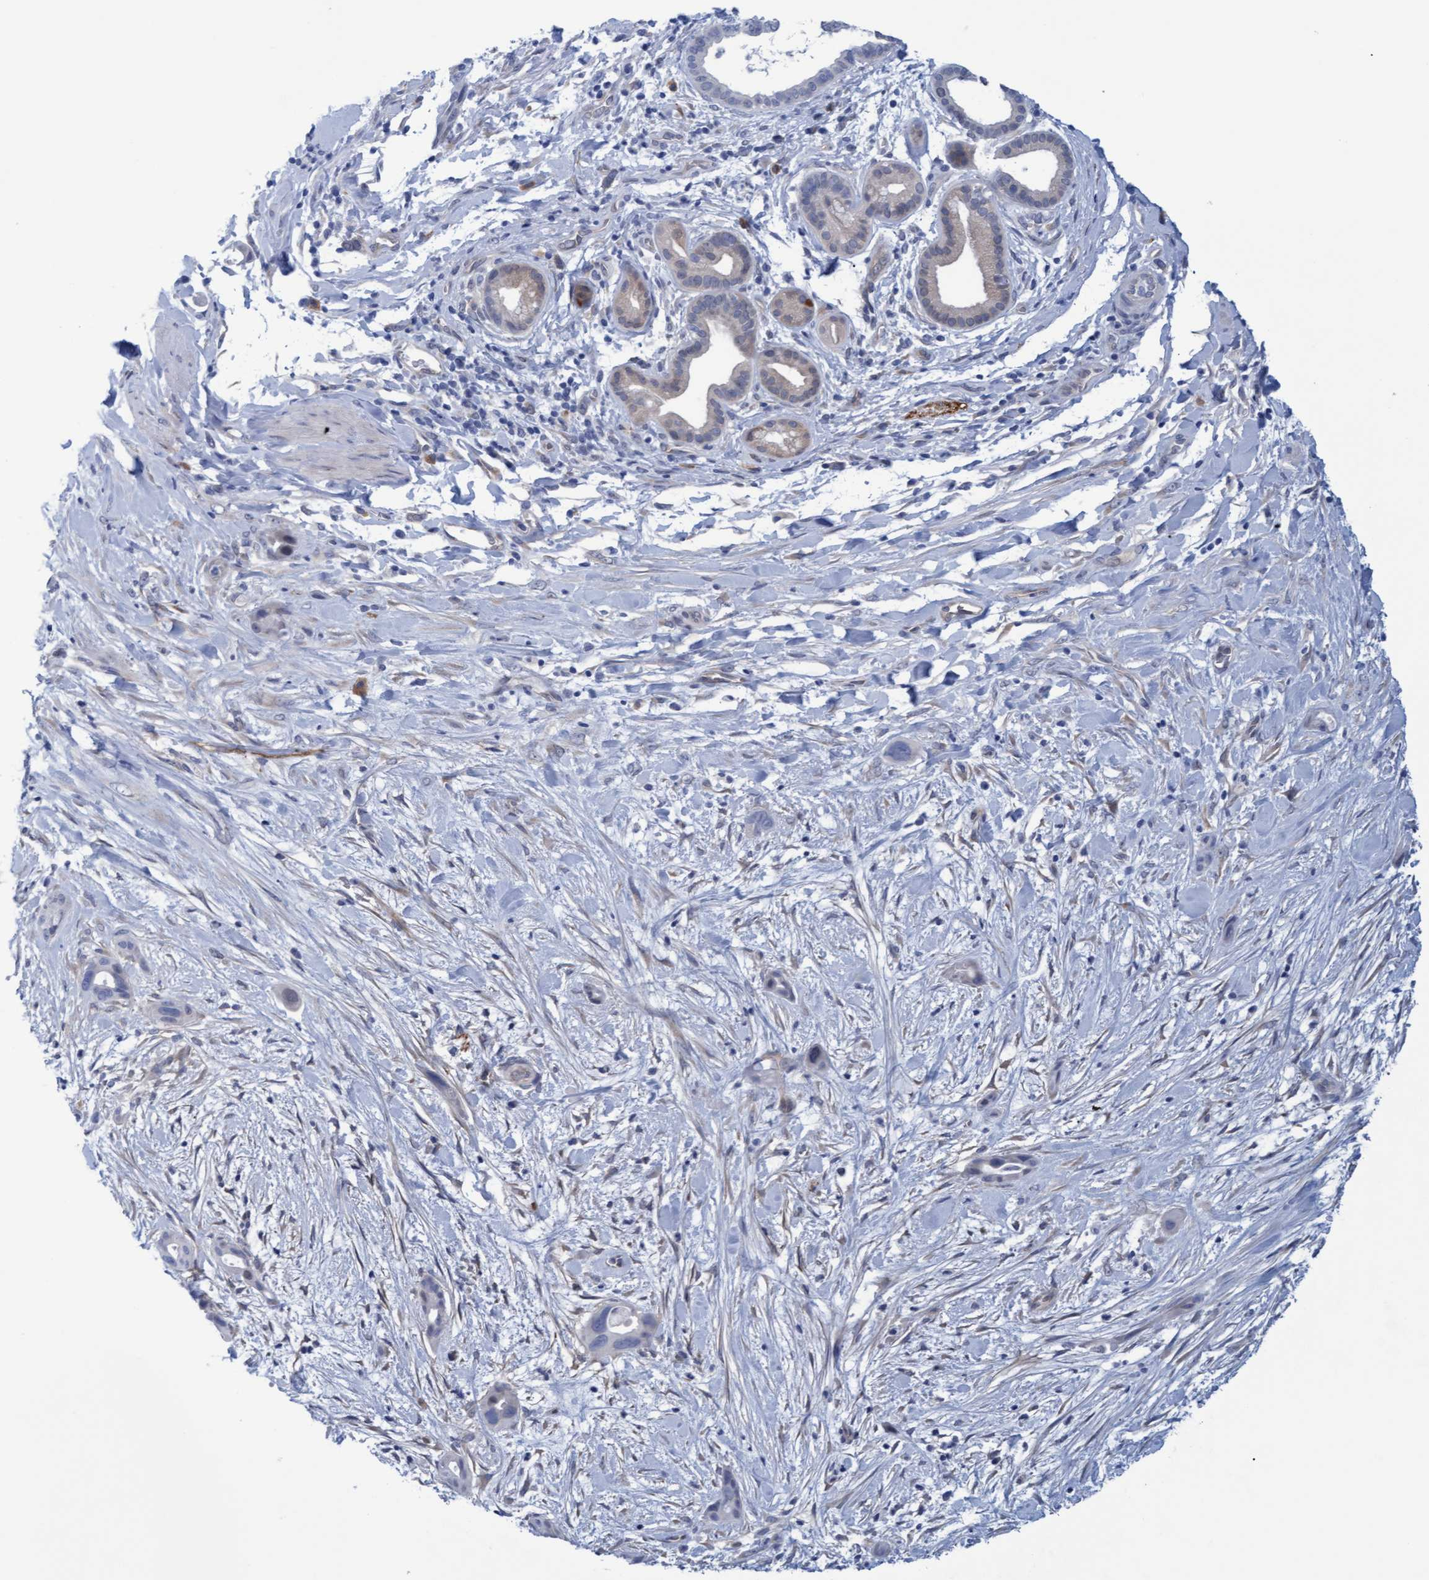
{"staining": {"intensity": "negative", "quantity": "none", "location": "none"}, "tissue": "pancreatic cancer", "cell_type": "Tumor cells", "image_type": "cancer", "snomed": [{"axis": "morphology", "description": "Adenocarcinoma, NOS"}, {"axis": "topography", "description": "Pancreas"}], "caption": "High power microscopy histopathology image of an IHC micrograph of pancreatic cancer (adenocarcinoma), revealing no significant positivity in tumor cells.", "gene": "STXBP1", "patient": {"sex": "male", "age": 59}}